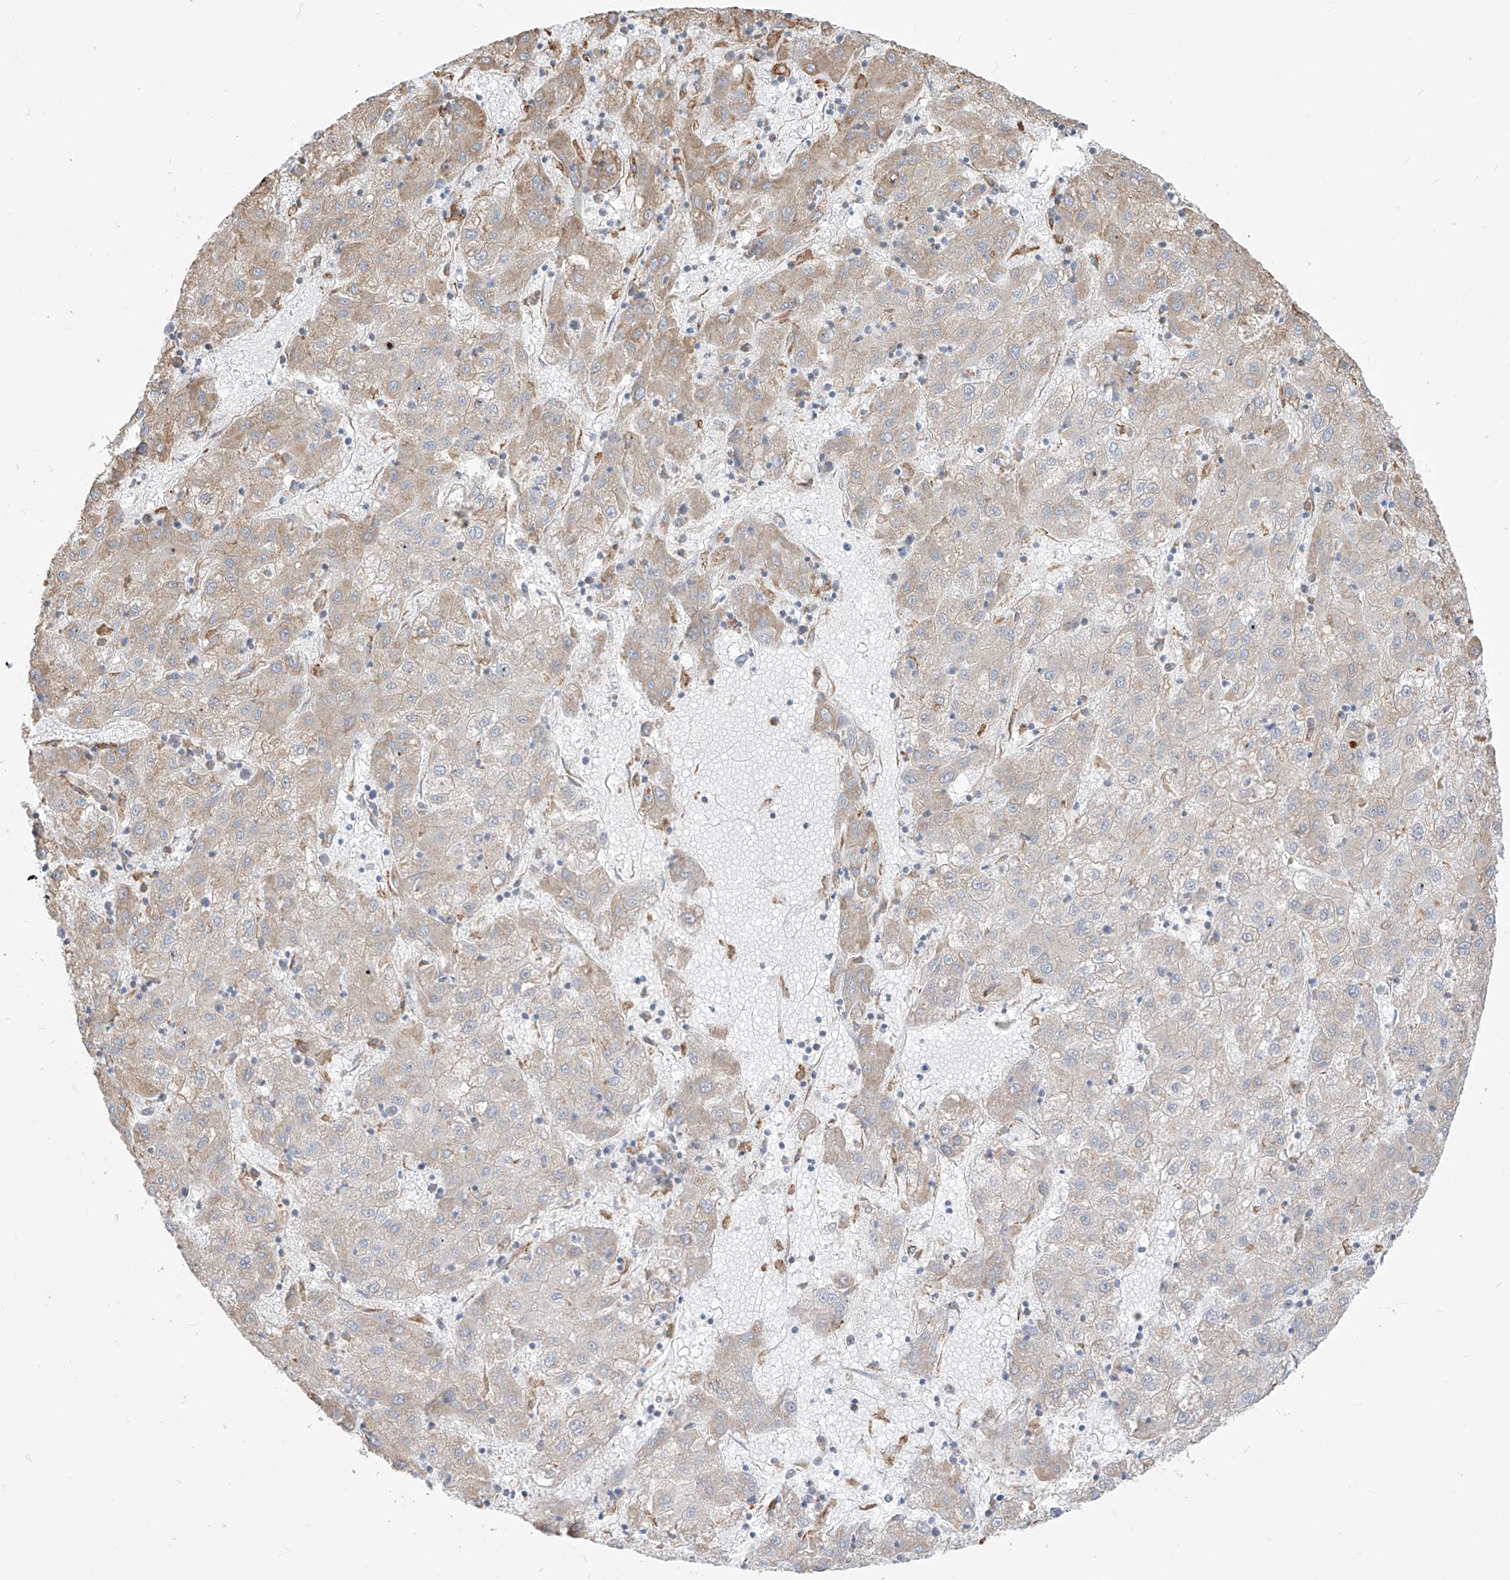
{"staining": {"intensity": "weak", "quantity": "<25%", "location": "cytoplasmic/membranous"}, "tissue": "liver cancer", "cell_type": "Tumor cells", "image_type": "cancer", "snomed": [{"axis": "morphology", "description": "Carcinoma, Hepatocellular, NOS"}, {"axis": "topography", "description": "Liver"}], "caption": "This is an immunohistochemistry image of liver cancer. There is no staining in tumor cells.", "gene": "PDIA6", "patient": {"sex": "male", "age": 72}}